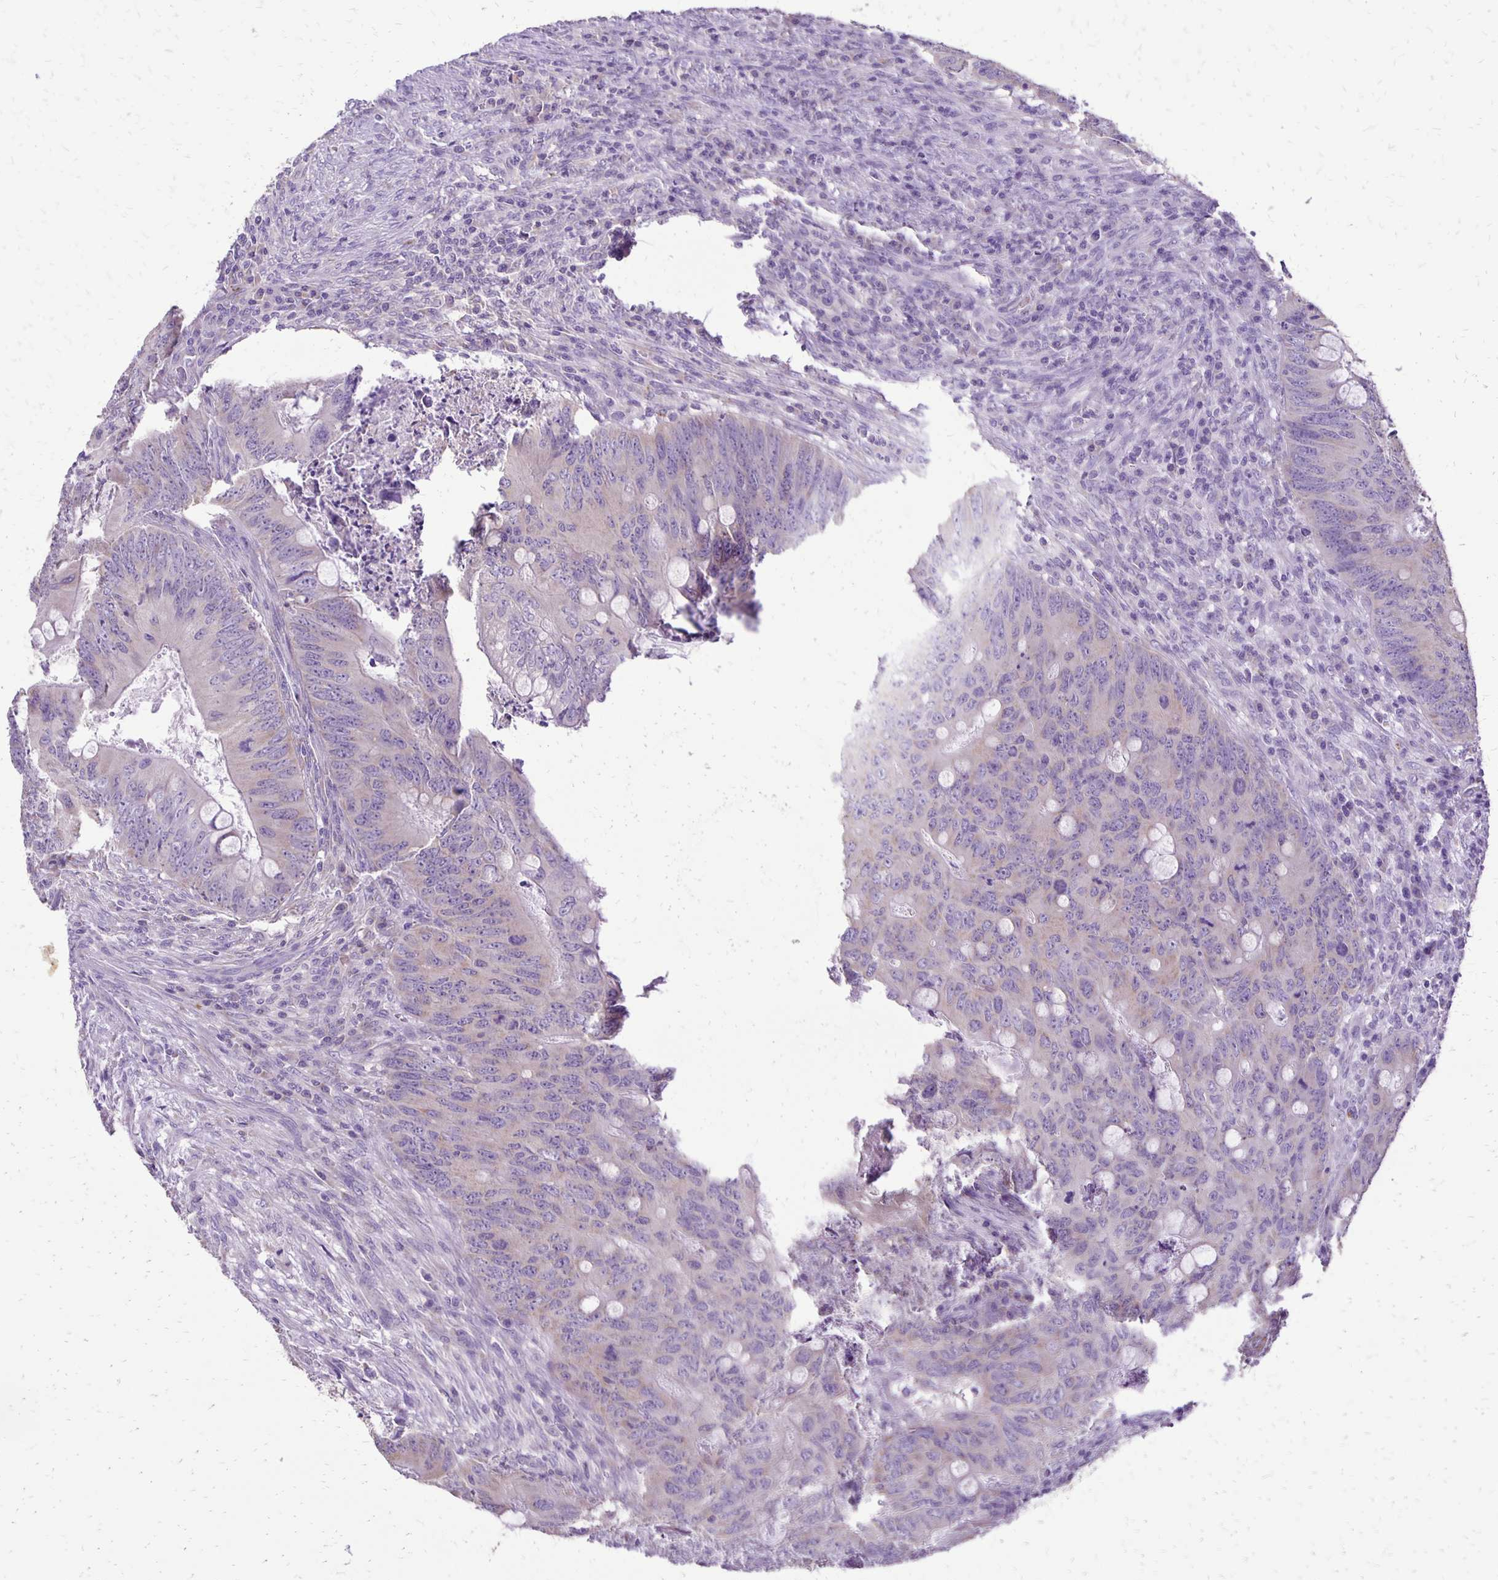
{"staining": {"intensity": "negative", "quantity": "none", "location": "none"}, "tissue": "colorectal cancer", "cell_type": "Tumor cells", "image_type": "cancer", "snomed": [{"axis": "morphology", "description": "Adenocarcinoma, NOS"}, {"axis": "topography", "description": "Colon"}], "caption": "Immunohistochemistry (IHC) of colorectal cancer displays no expression in tumor cells.", "gene": "ANKRD45", "patient": {"sex": "female", "age": 74}}